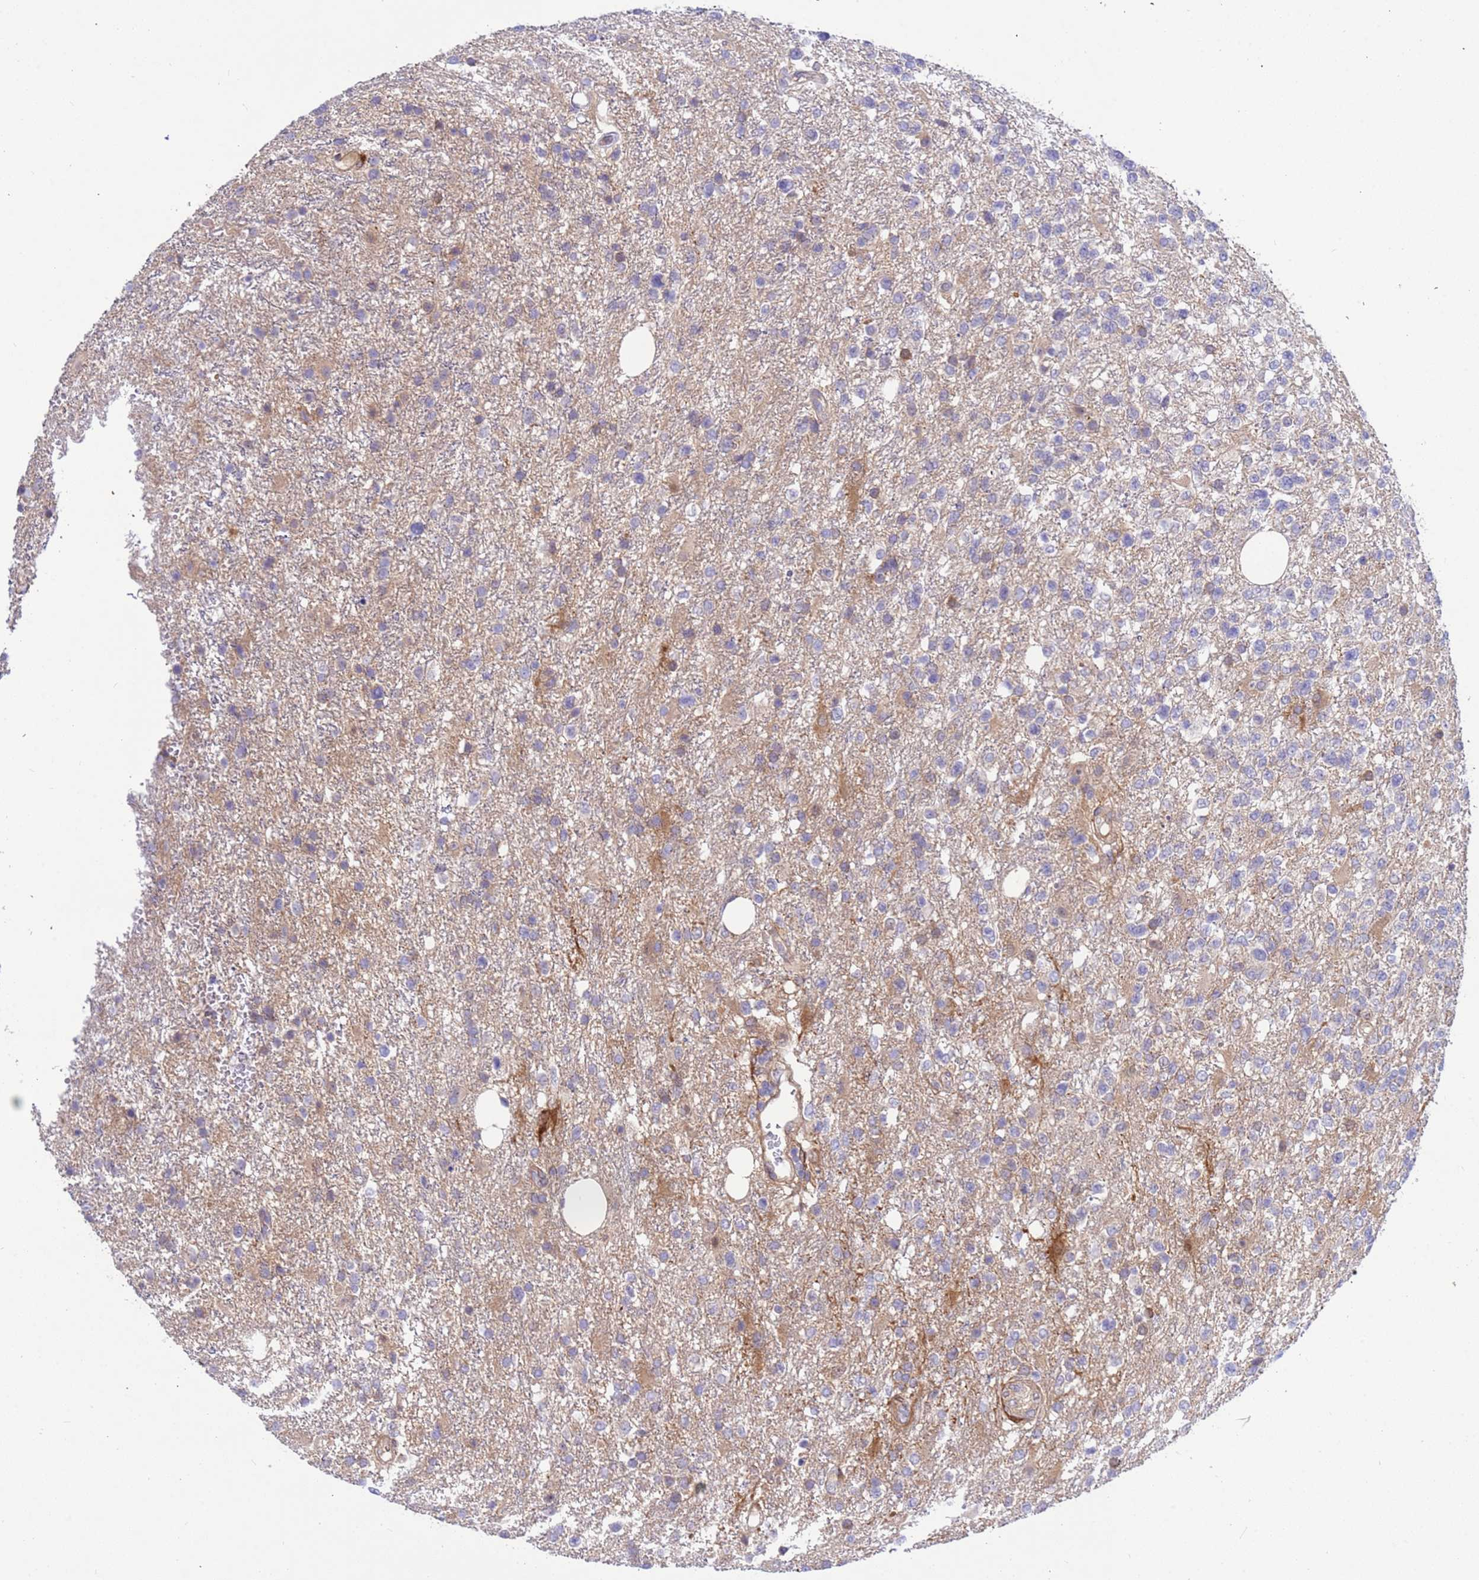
{"staining": {"intensity": "negative", "quantity": "none", "location": "none"}, "tissue": "glioma", "cell_type": "Tumor cells", "image_type": "cancer", "snomed": [{"axis": "morphology", "description": "Glioma, malignant, High grade"}, {"axis": "topography", "description": "Brain"}], "caption": "Immunohistochemical staining of human glioma exhibits no significant staining in tumor cells. Brightfield microscopy of immunohistochemistry (IHC) stained with DAB (3,3'-diaminobenzidine) (brown) and hematoxylin (blue), captured at high magnification.", "gene": "FOXRED1", "patient": {"sex": "male", "age": 56}}